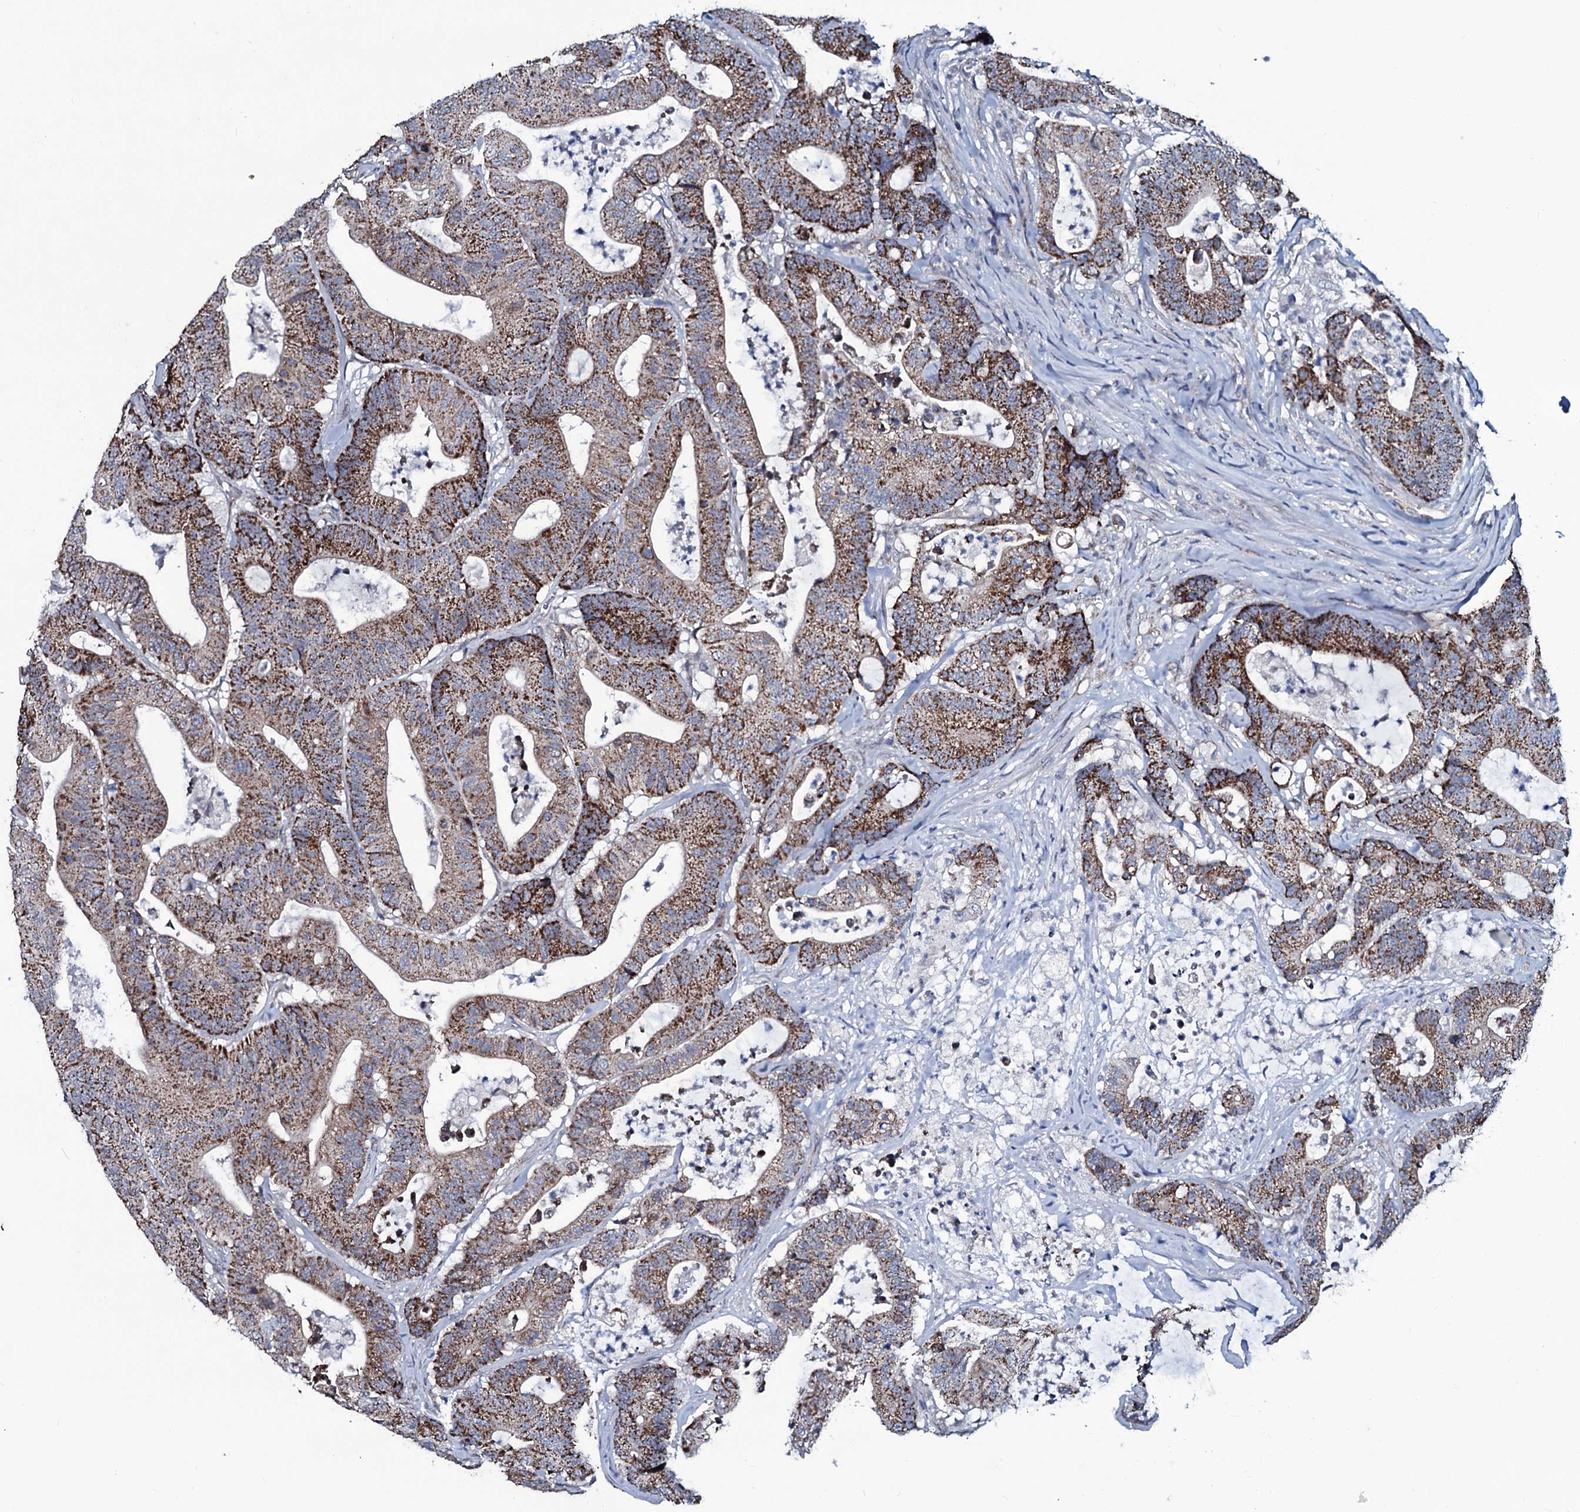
{"staining": {"intensity": "strong", "quantity": ">75%", "location": "cytoplasmic/membranous"}, "tissue": "colorectal cancer", "cell_type": "Tumor cells", "image_type": "cancer", "snomed": [{"axis": "morphology", "description": "Adenocarcinoma, NOS"}, {"axis": "topography", "description": "Colon"}], "caption": "Protein staining by IHC shows strong cytoplasmic/membranous expression in approximately >75% of tumor cells in adenocarcinoma (colorectal). Immunohistochemistry (ihc) stains the protein in brown and the nuclei are stained blue.", "gene": "WIPF3", "patient": {"sex": "female", "age": 84}}